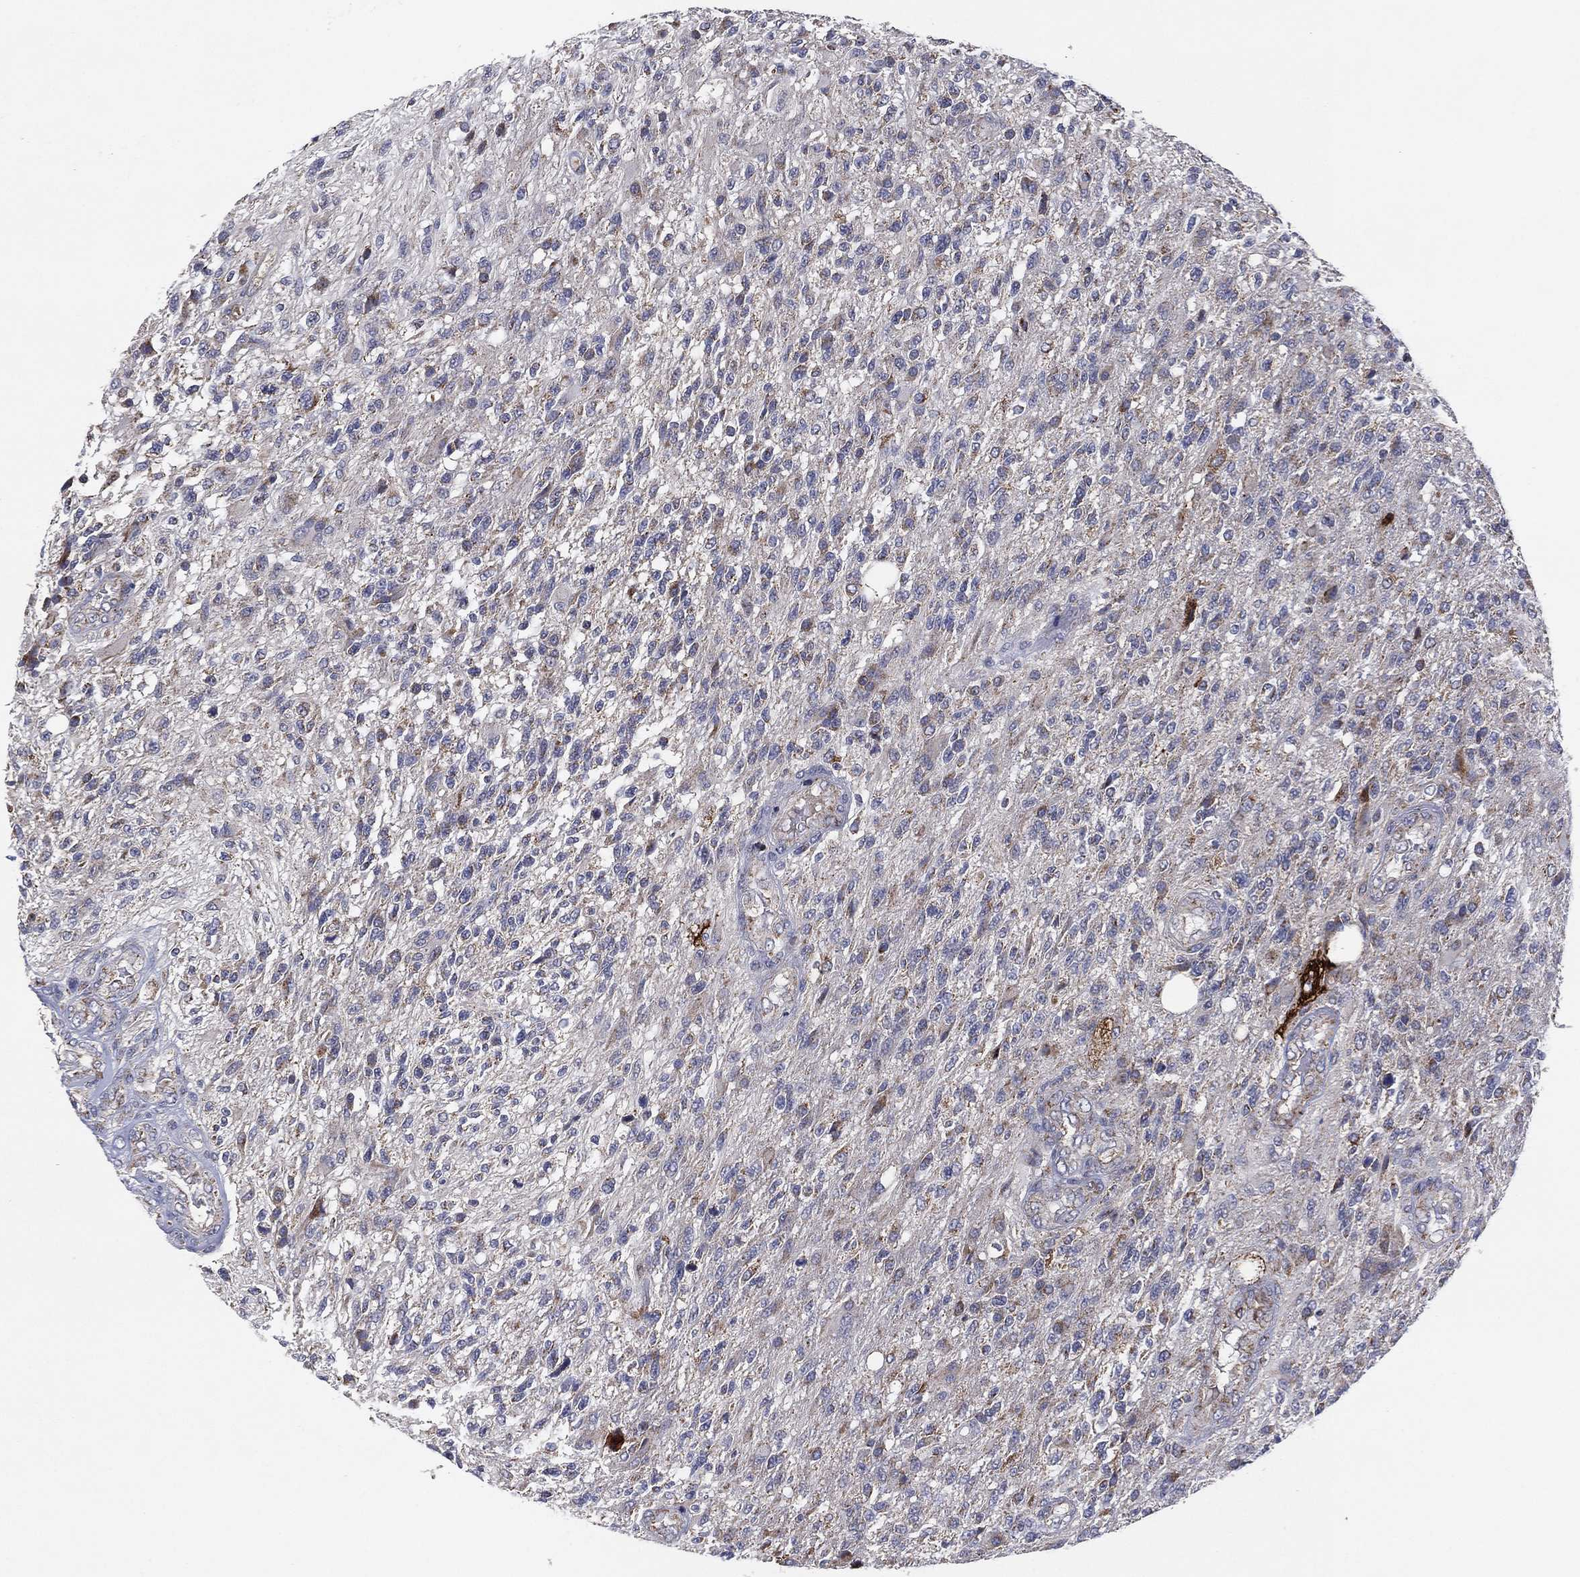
{"staining": {"intensity": "negative", "quantity": "none", "location": "none"}, "tissue": "glioma", "cell_type": "Tumor cells", "image_type": "cancer", "snomed": [{"axis": "morphology", "description": "Glioma, malignant, High grade"}, {"axis": "topography", "description": "Brain"}], "caption": "The IHC histopathology image has no significant expression in tumor cells of glioma tissue.", "gene": "PPP2R5A", "patient": {"sex": "male", "age": 56}}